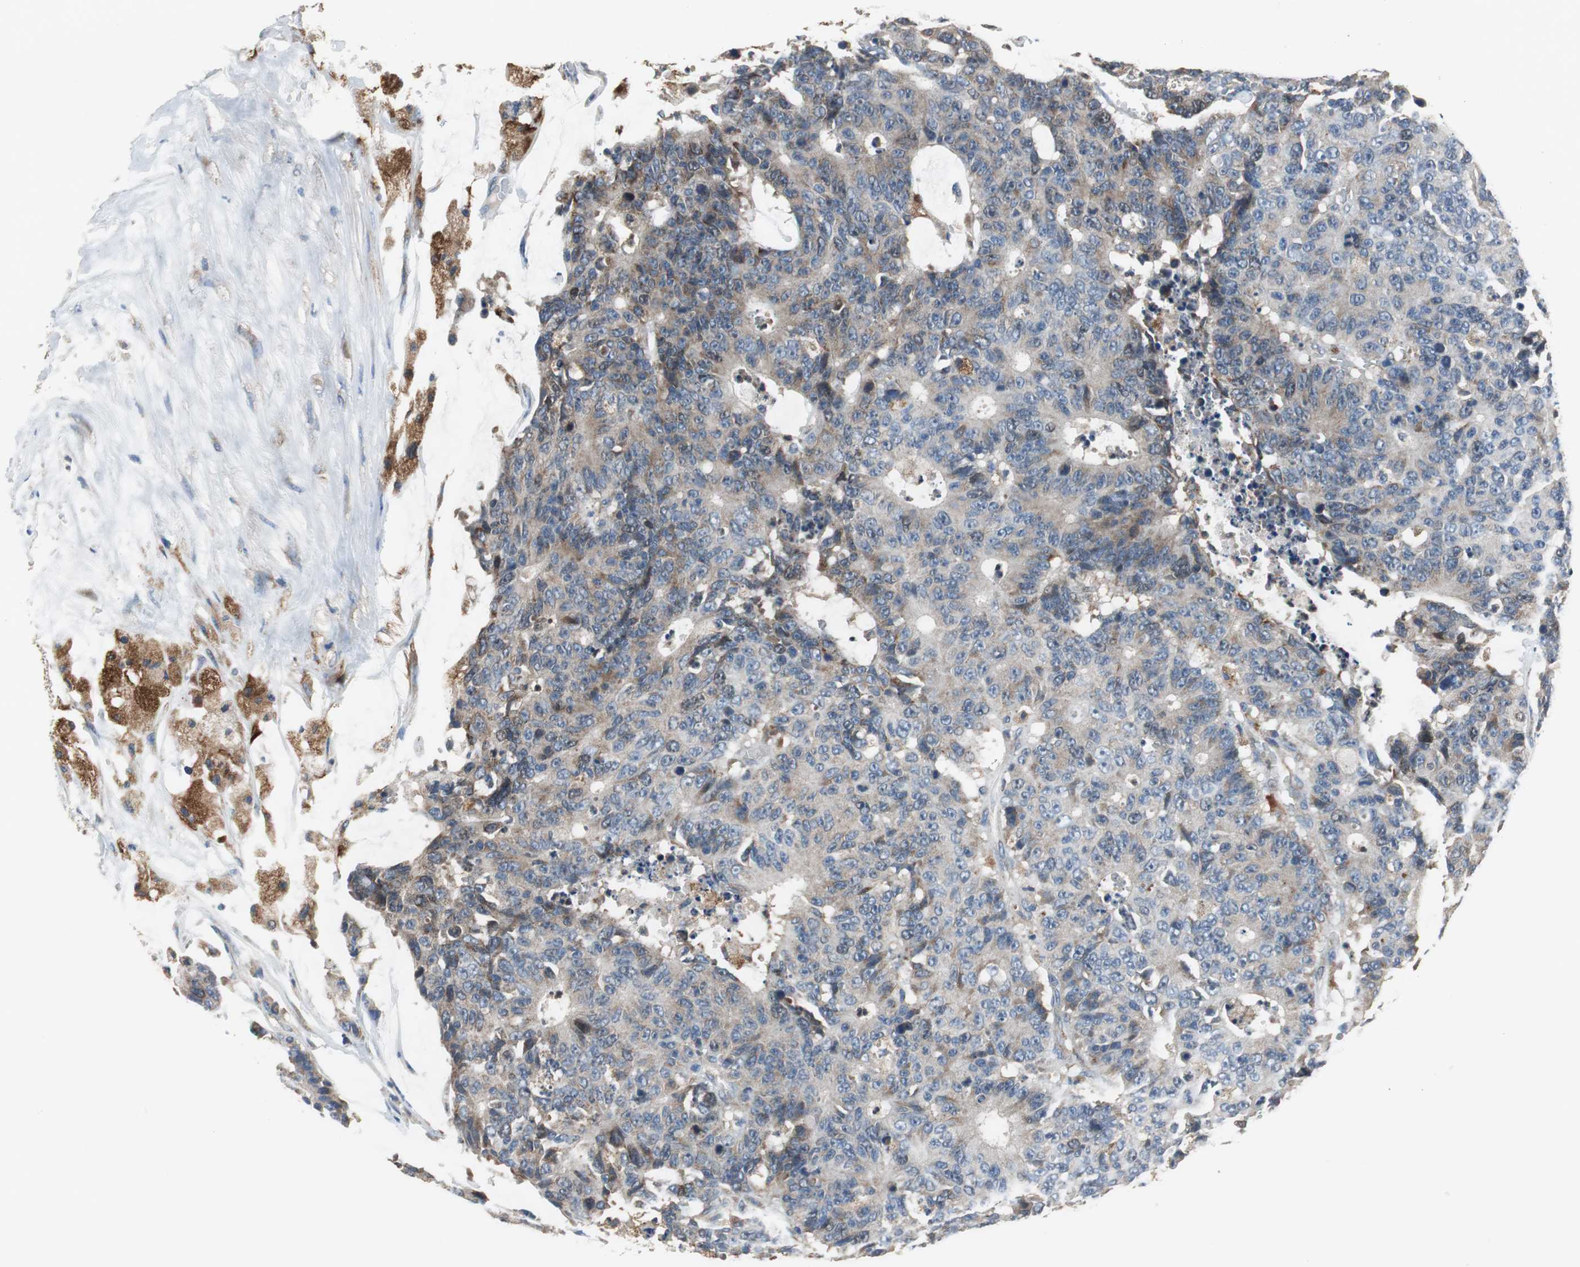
{"staining": {"intensity": "moderate", "quantity": ">75%", "location": "cytoplasmic/membranous"}, "tissue": "colorectal cancer", "cell_type": "Tumor cells", "image_type": "cancer", "snomed": [{"axis": "morphology", "description": "Adenocarcinoma, NOS"}, {"axis": "topography", "description": "Colon"}], "caption": "Protein staining of colorectal adenocarcinoma tissue exhibits moderate cytoplasmic/membranous staining in approximately >75% of tumor cells. (IHC, brightfield microscopy, high magnification).", "gene": "PI4KB", "patient": {"sex": "female", "age": 86}}